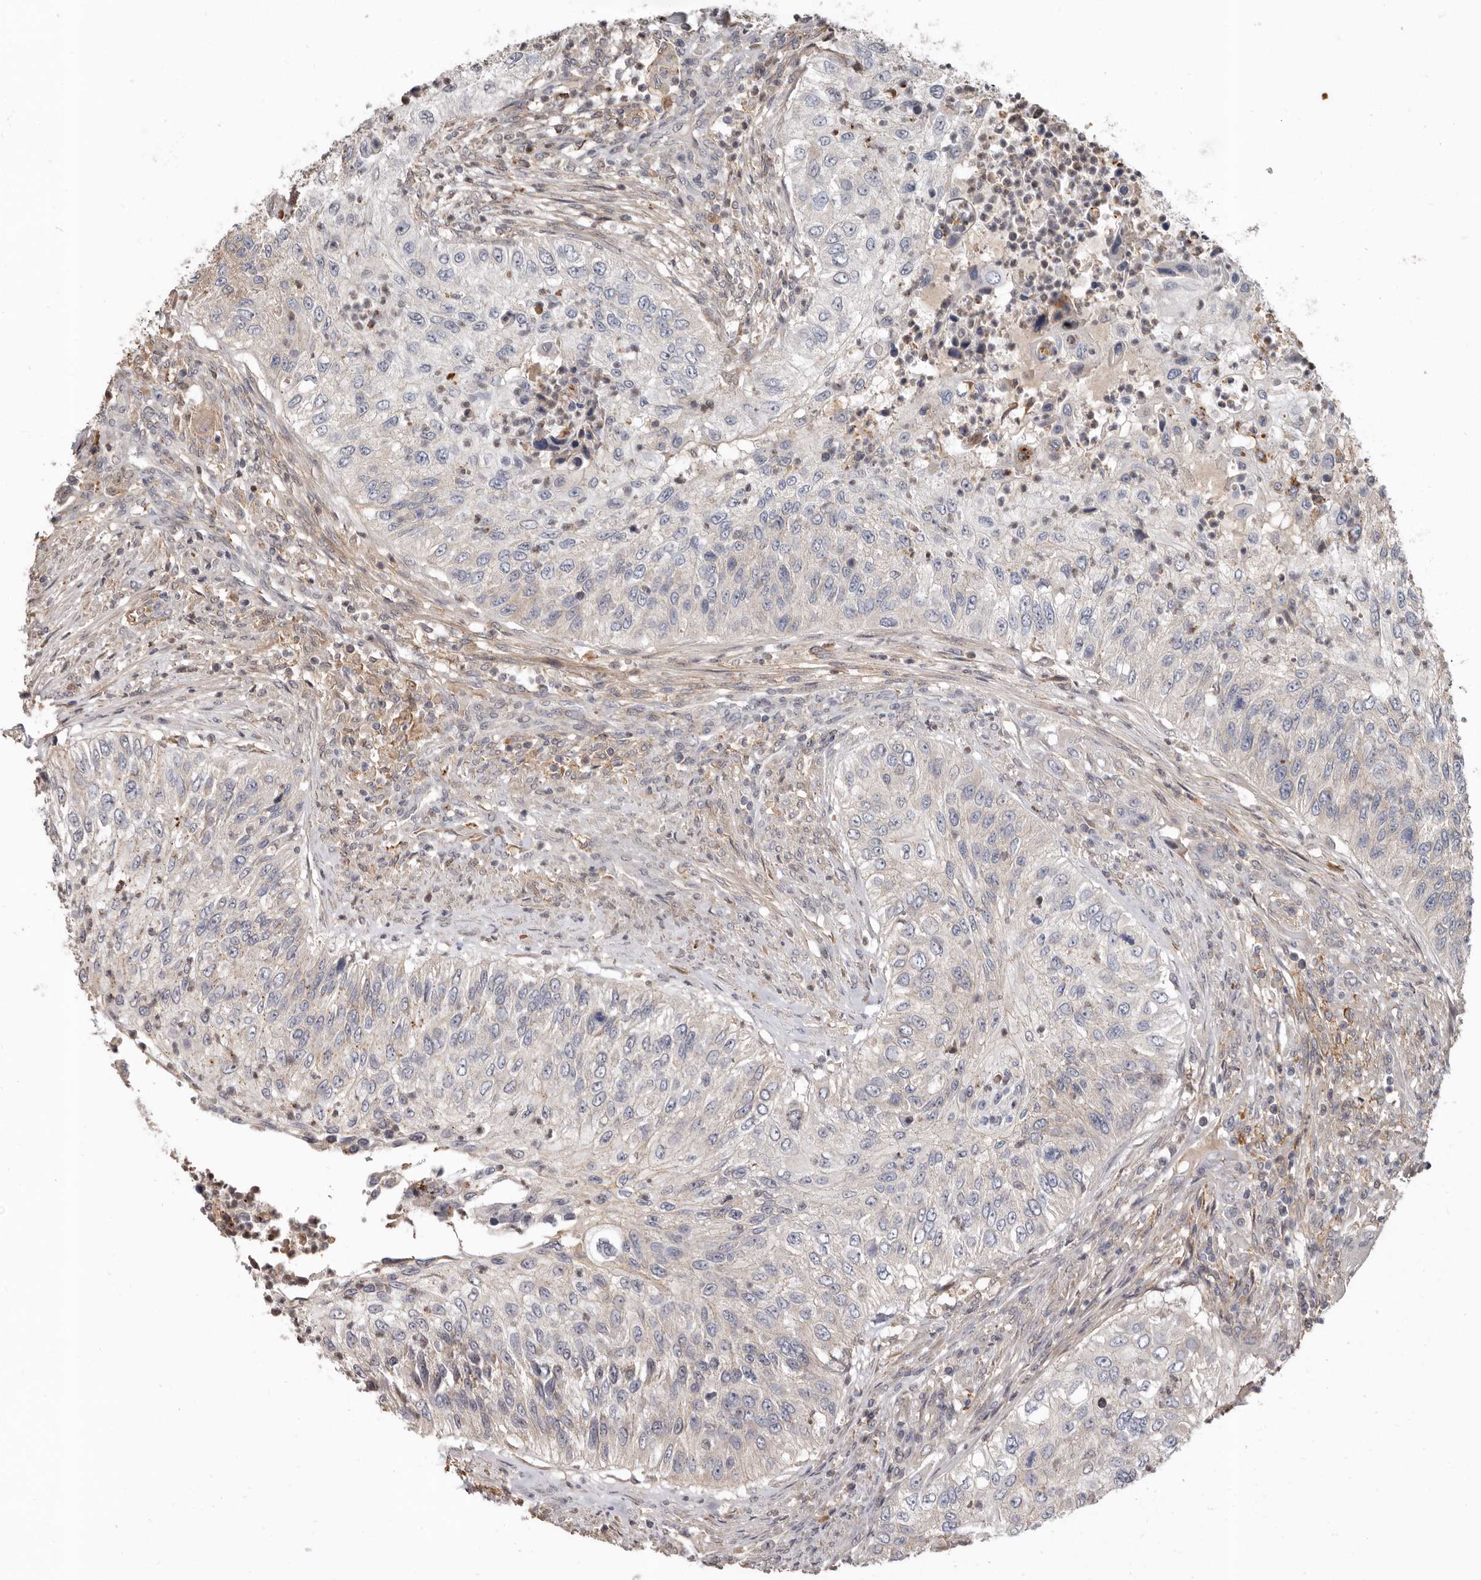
{"staining": {"intensity": "weak", "quantity": "<25%", "location": "cytoplasmic/membranous"}, "tissue": "urothelial cancer", "cell_type": "Tumor cells", "image_type": "cancer", "snomed": [{"axis": "morphology", "description": "Urothelial carcinoma, High grade"}, {"axis": "topography", "description": "Urinary bladder"}], "caption": "DAB immunohistochemical staining of human high-grade urothelial carcinoma displays no significant expression in tumor cells.", "gene": "LRGUK", "patient": {"sex": "female", "age": 60}}